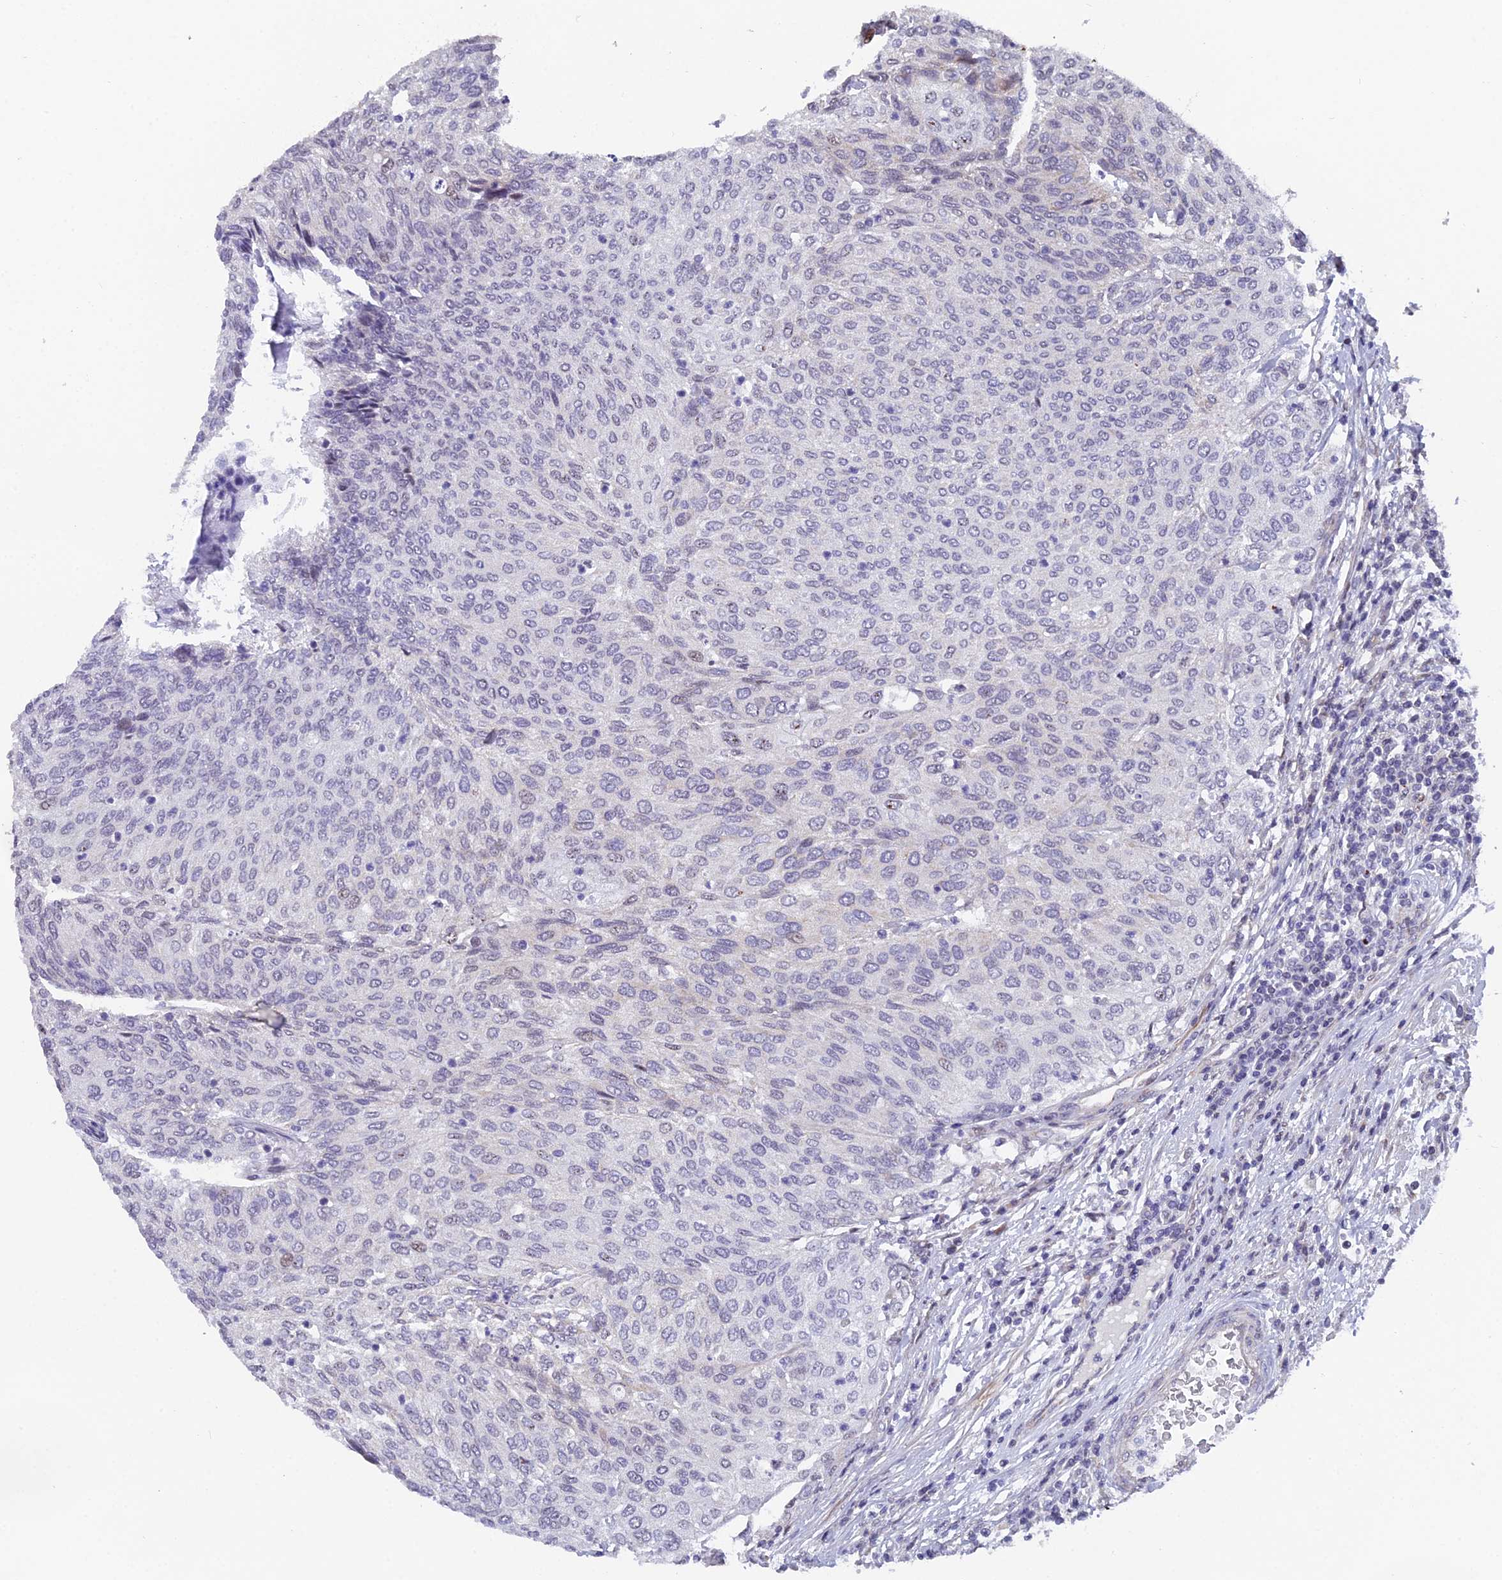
{"staining": {"intensity": "negative", "quantity": "none", "location": "none"}, "tissue": "urothelial cancer", "cell_type": "Tumor cells", "image_type": "cancer", "snomed": [{"axis": "morphology", "description": "Urothelial carcinoma, Low grade"}, {"axis": "topography", "description": "Urinary bladder"}], "caption": "Immunohistochemistry image of neoplastic tissue: low-grade urothelial carcinoma stained with DAB exhibits no significant protein positivity in tumor cells. (DAB (3,3'-diaminobenzidine) immunohistochemistry, high magnification).", "gene": "XKR9", "patient": {"sex": "female", "age": 79}}